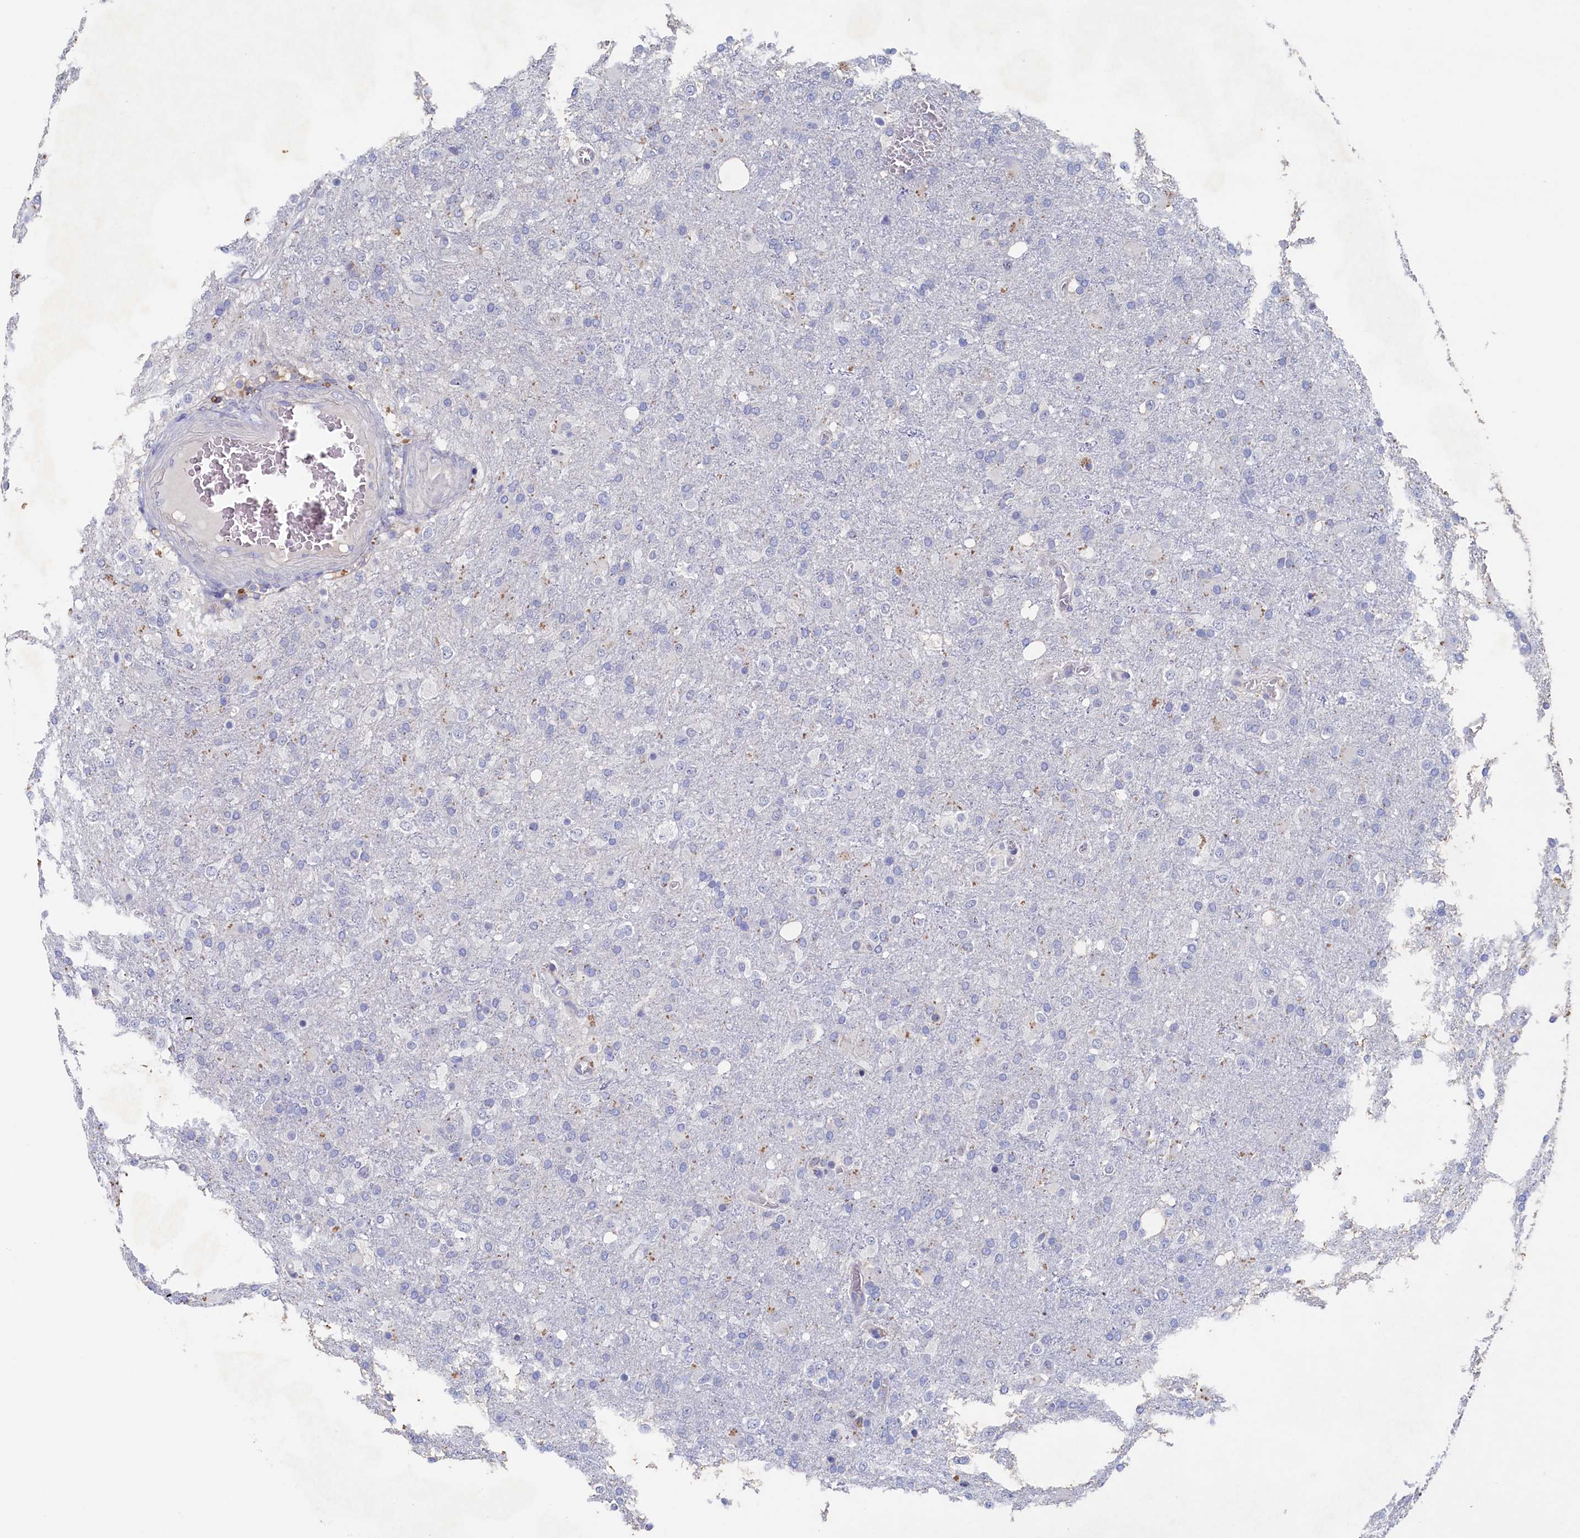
{"staining": {"intensity": "negative", "quantity": "none", "location": "none"}, "tissue": "glioma", "cell_type": "Tumor cells", "image_type": "cancer", "snomed": [{"axis": "morphology", "description": "Glioma, malignant, High grade"}, {"axis": "topography", "description": "Brain"}], "caption": "Tumor cells show no significant staining in glioma.", "gene": "CBLIF", "patient": {"sex": "female", "age": 74}}